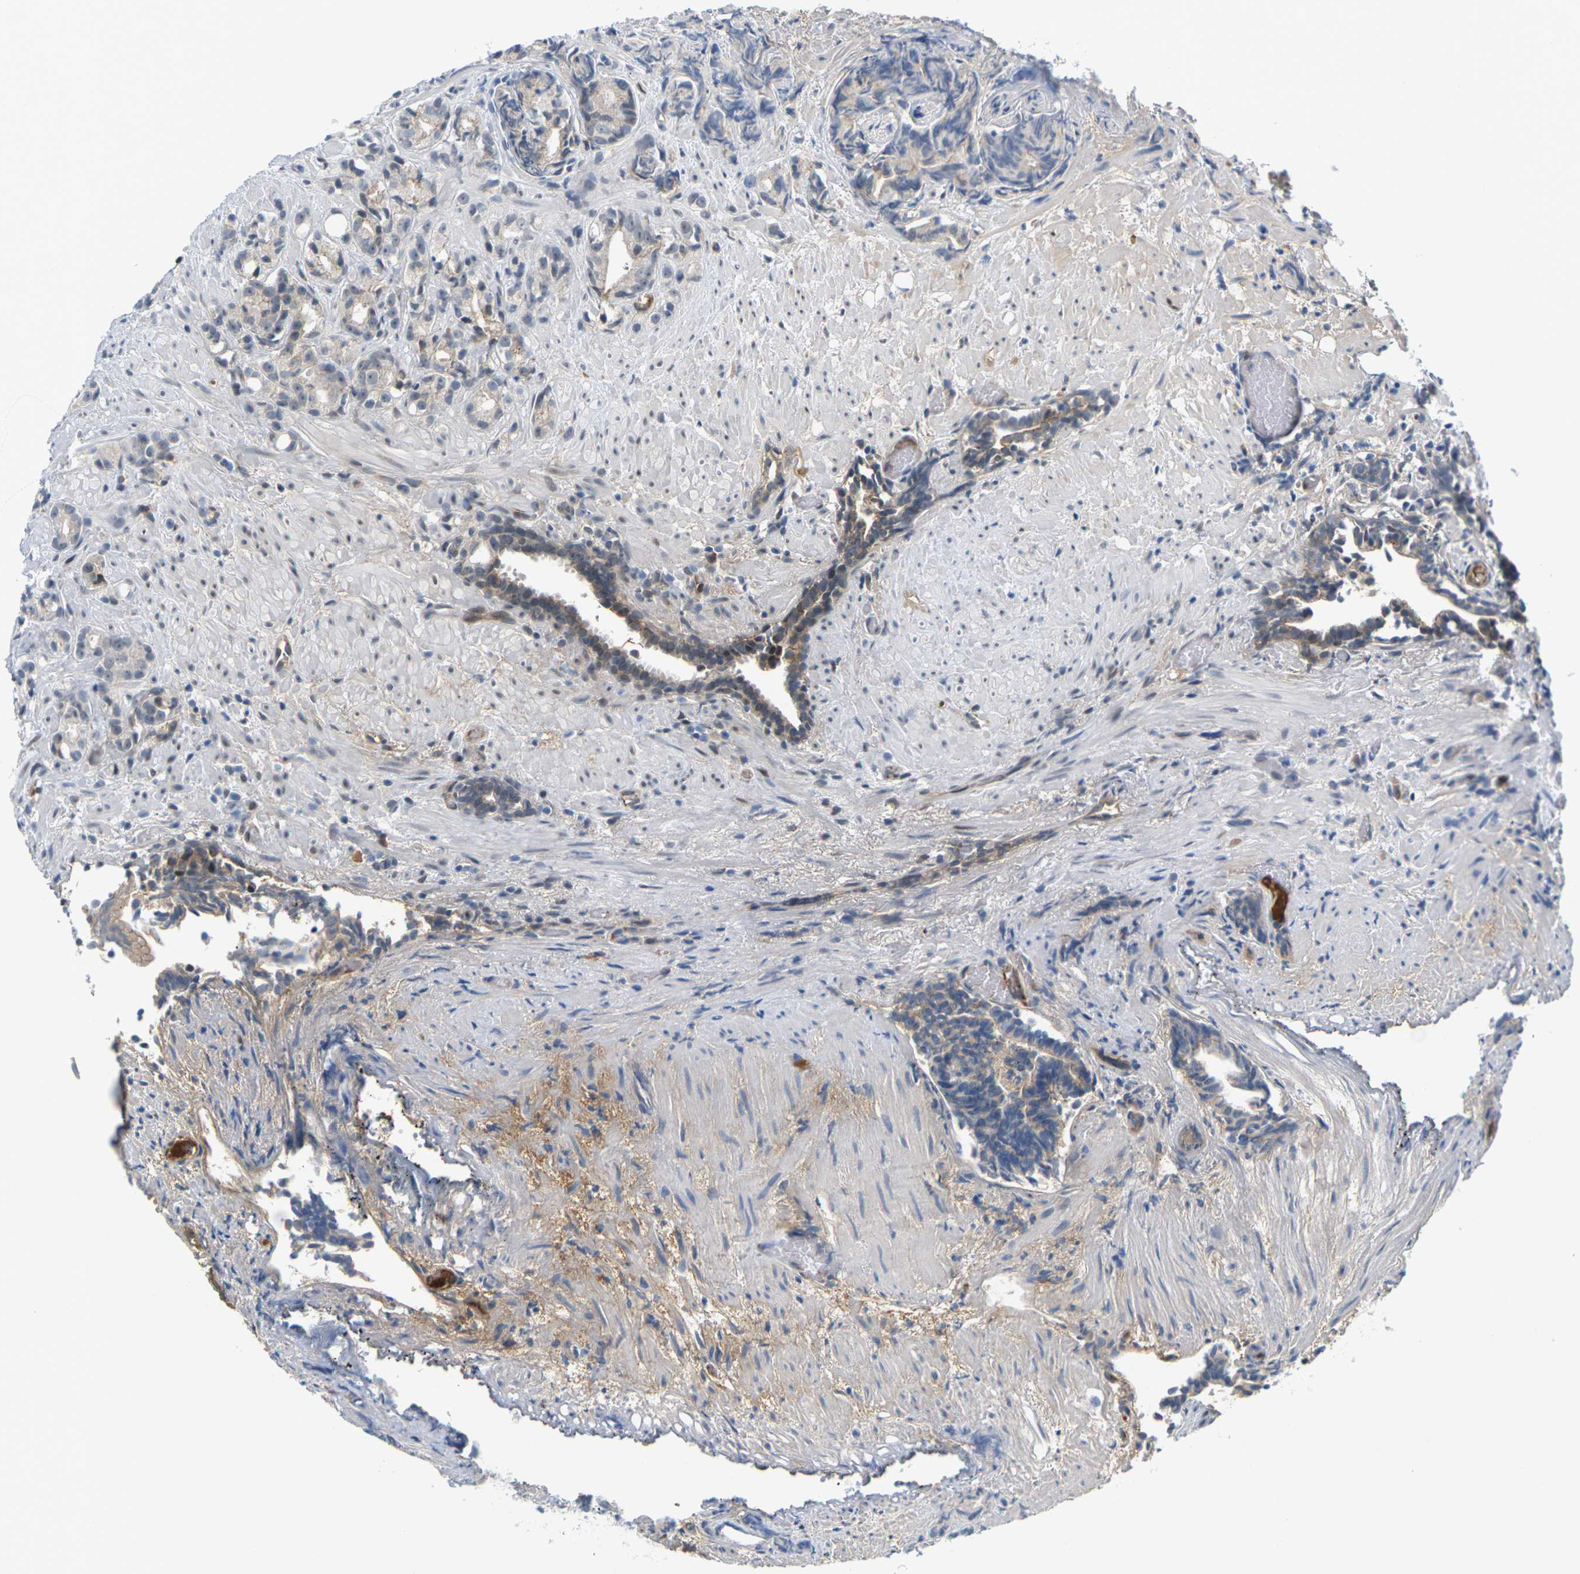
{"staining": {"intensity": "moderate", "quantity": "<25%", "location": "nuclear"}, "tissue": "prostate cancer", "cell_type": "Tumor cells", "image_type": "cancer", "snomed": [{"axis": "morphology", "description": "Adenocarcinoma, Low grade"}, {"axis": "topography", "description": "Prostate"}], "caption": "A histopathology image showing moderate nuclear positivity in about <25% of tumor cells in prostate adenocarcinoma (low-grade), as visualized by brown immunohistochemical staining.", "gene": "PKP2", "patient": {"sex": "male", "age": 89}}